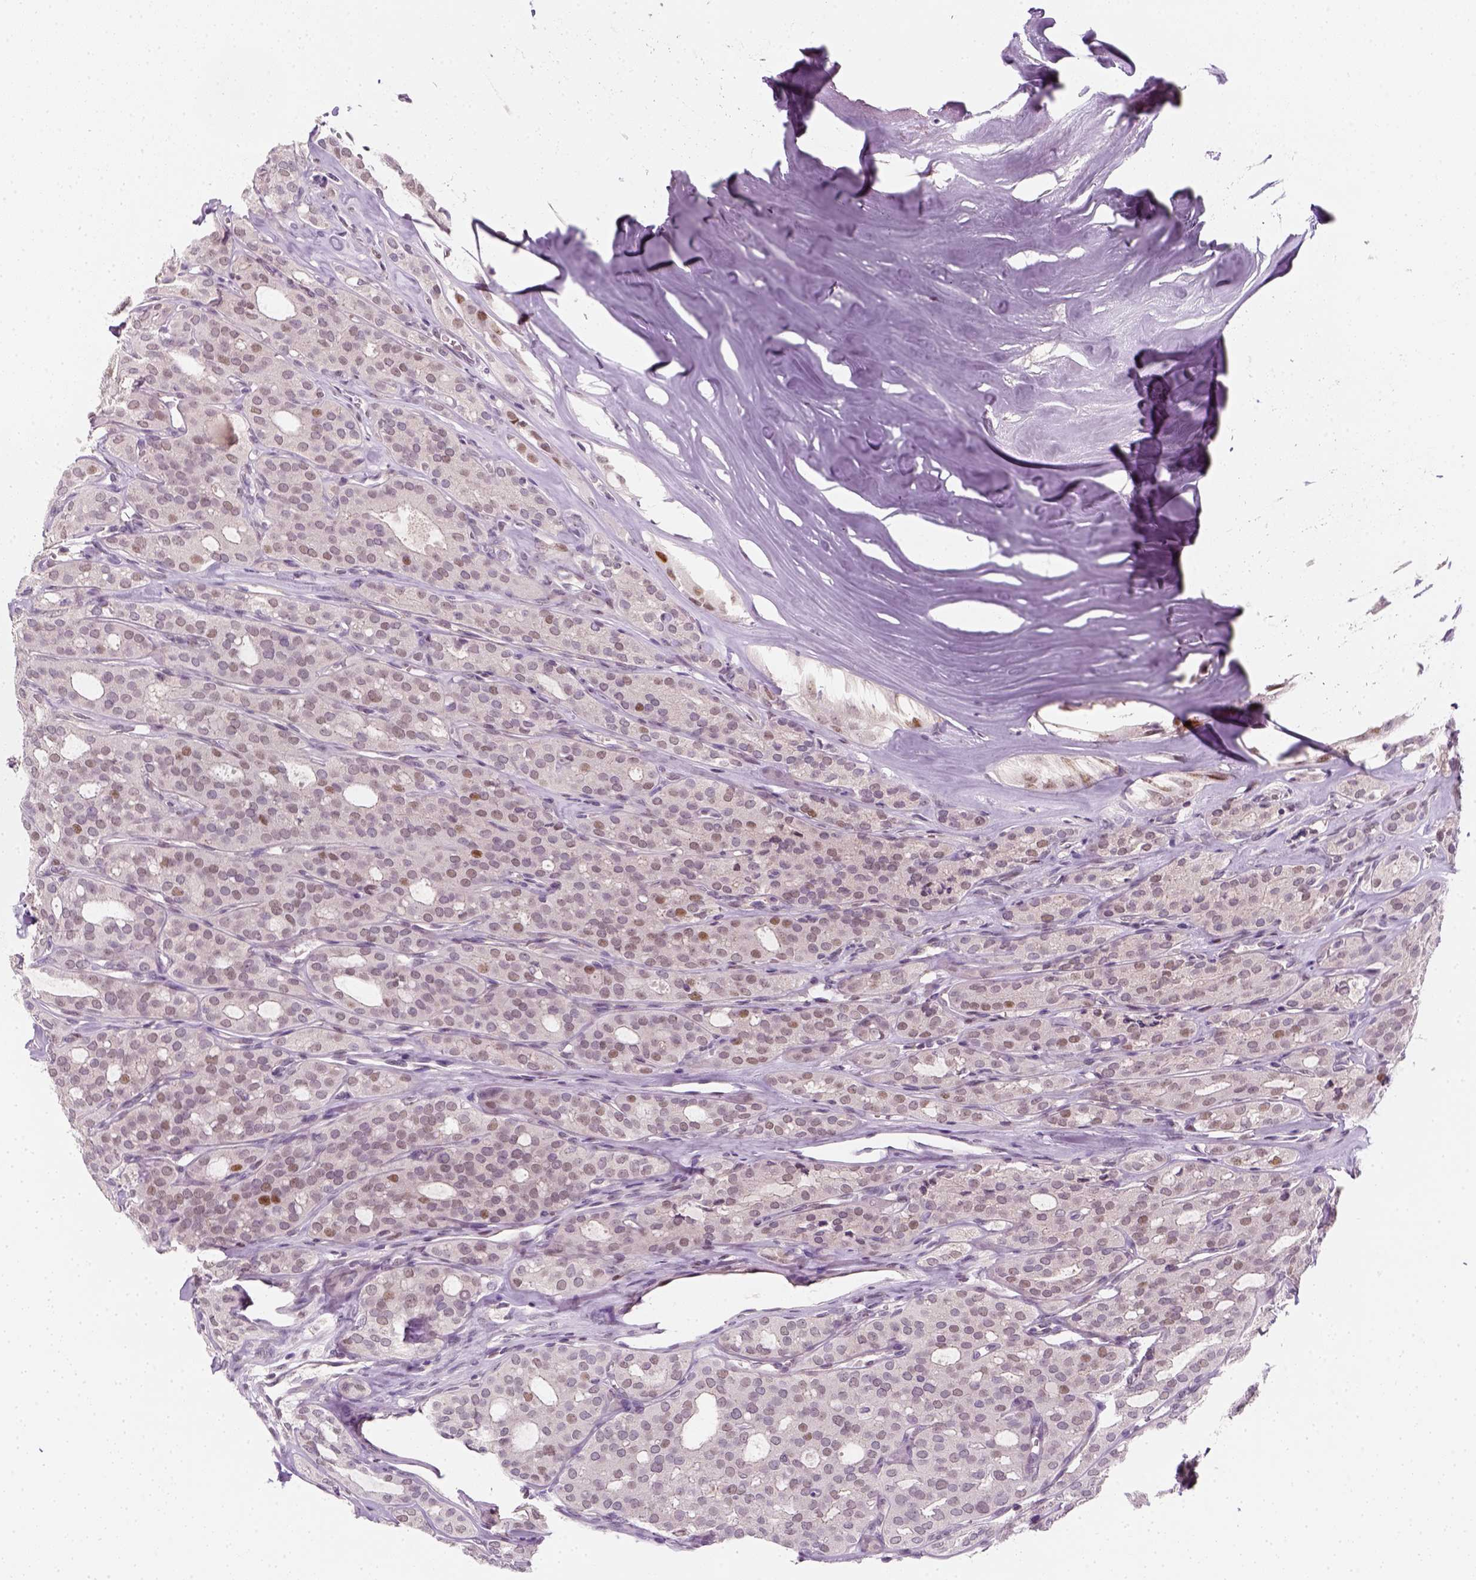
{"staining": {"intensity": "weak", "quantity": "<25%", "location": "nuclear"}, "tissue": "thyroid cancer", "cell_type": "Tumor cells", "image_type": "cancer", "snomed": [{"axis": "morphology", "description": "Follicular adenoma carcinoma, NOS"}, {"axis": "topography", "description": "Thyroid gland"}], "caption": "The photomicrograph exhibits no significant positivity in tumor cells of thyroid cancer (follicular adenoma carcinoma).", "gene": "TP53", "patient": {"sex": "male", "age": 75}}